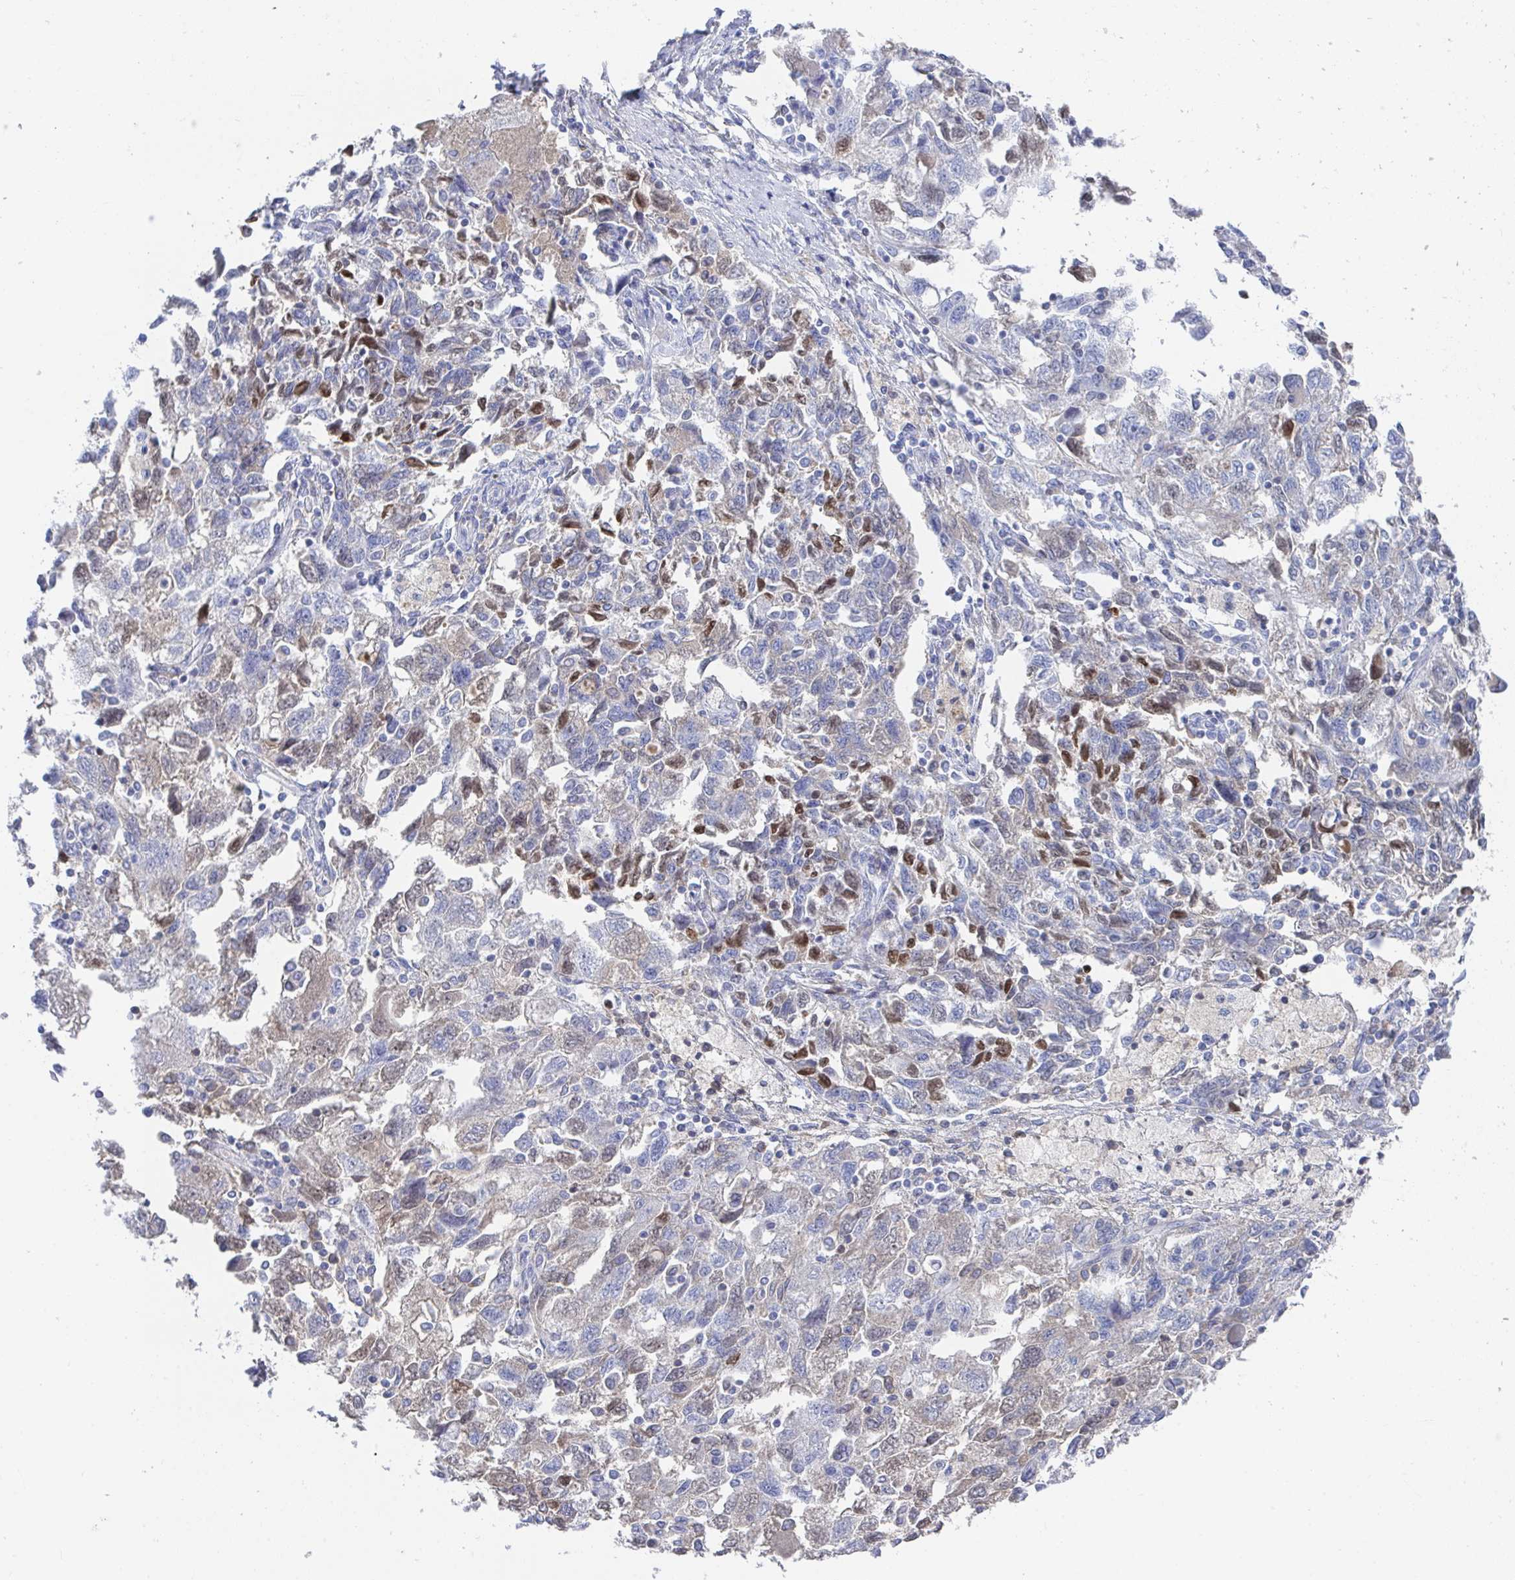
{"staining": {"intensity": "weak", "quantity": "<25%", "location": "nuclear"}, "tissue": "ovarian cancer", "cell_type": "Tumor cells", "image_type": "cancer", "snomed": [{"axis": "morphology", "description": "Carcinoma, NOS"}, {"axis": "morphology", "description": "Cystadenocarcinoma, serous, NOS"}, {"axis": "topography", "description": "Ovary"}], "caption": "Ovarian carcinoma was stained to show a protein in brown. There is no significant positivity in tumor cells.", "gene": "TNFAIP6", "patient": {"sex": "female", "age": 69}}